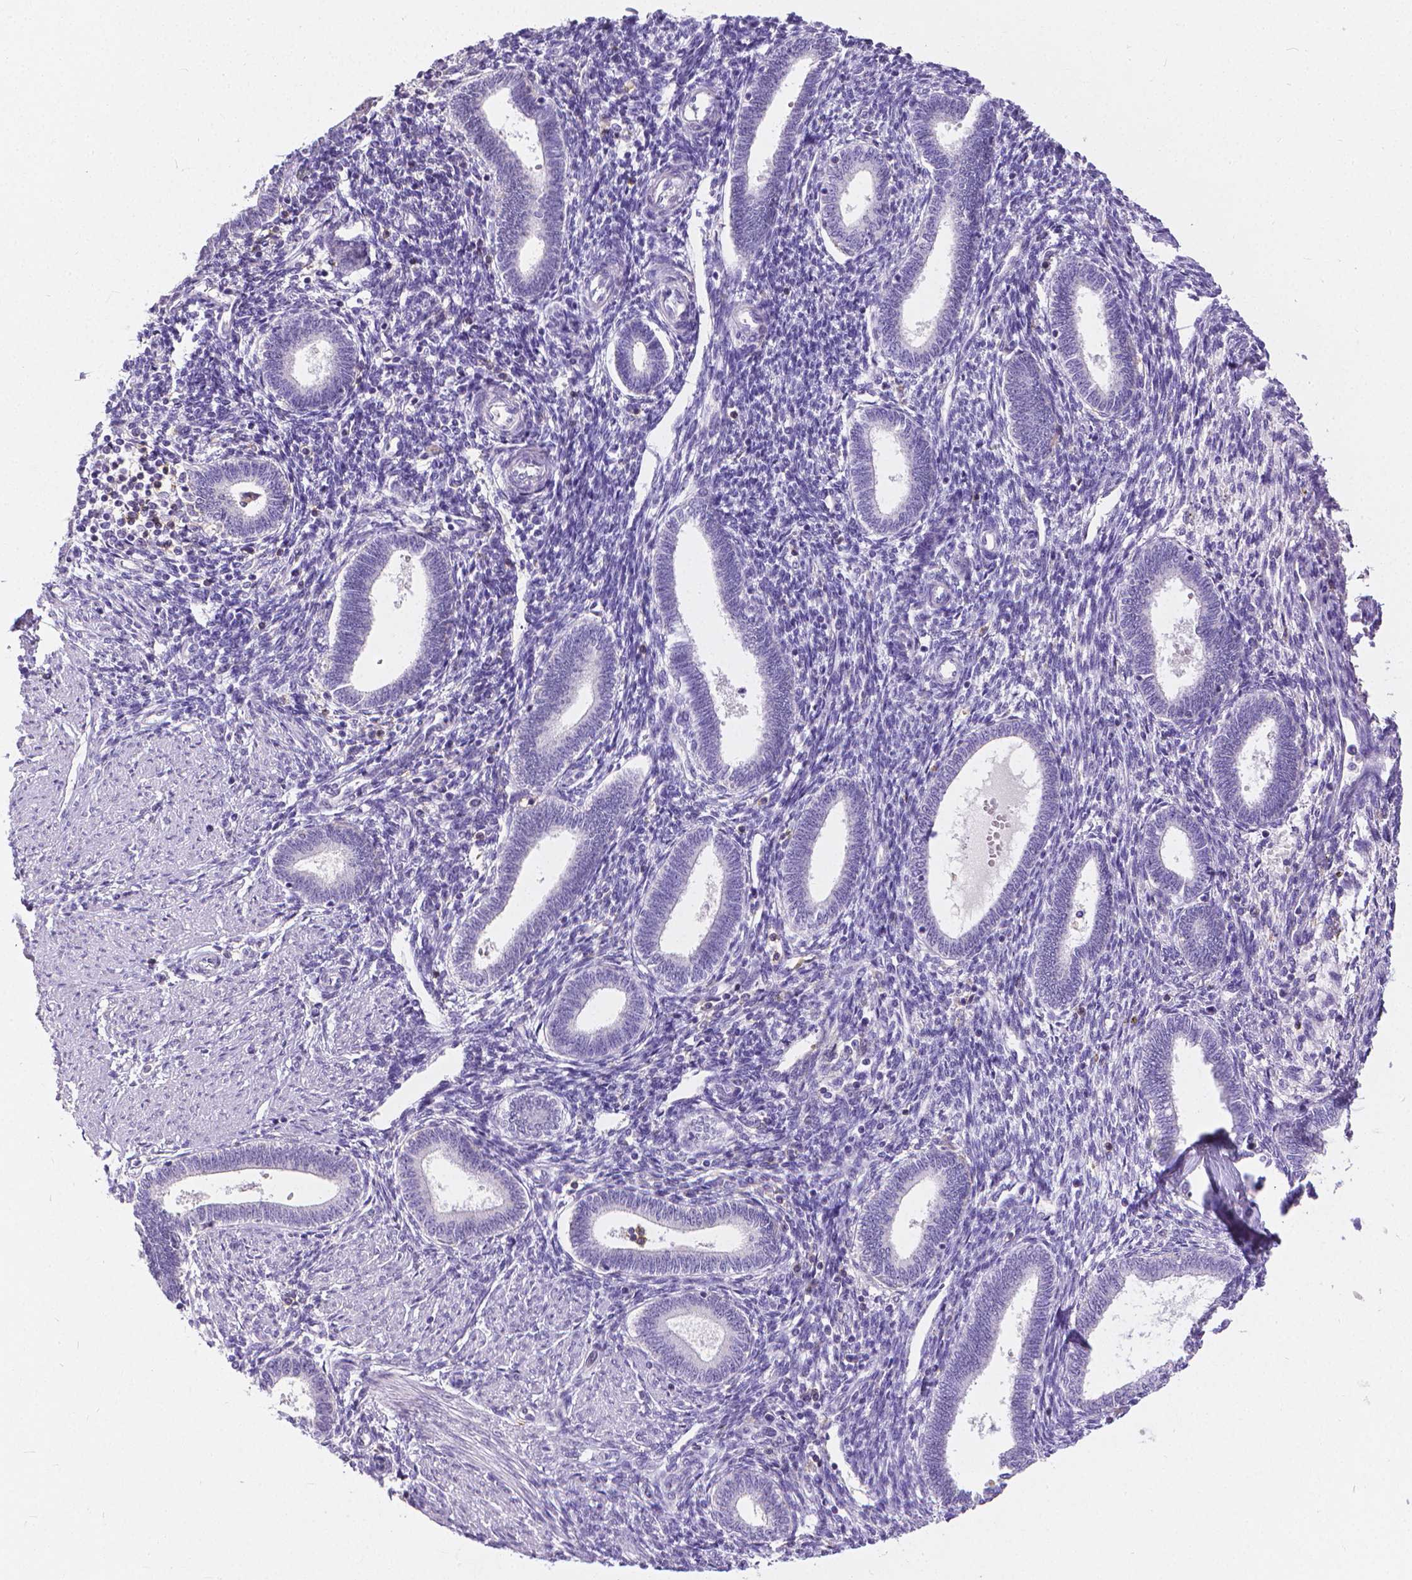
{"staining": {"intensity": "negative", "quantity": "none", "location": "none"}, "tissue": "endometrium", "cell_type": "Cells in endometrial stroma", "image_type": "normal", "snomed": [{"axis": "morphology", "description": "Normal tissue, NOS"}, {"axis": "topography", "description": "Endometrium"}], "caption": "A micrograph of human endometrium is negative for staining in cells in endometrial stroma.", "gene": "CD4", "patient": {"sex": "female", "age": 42}}